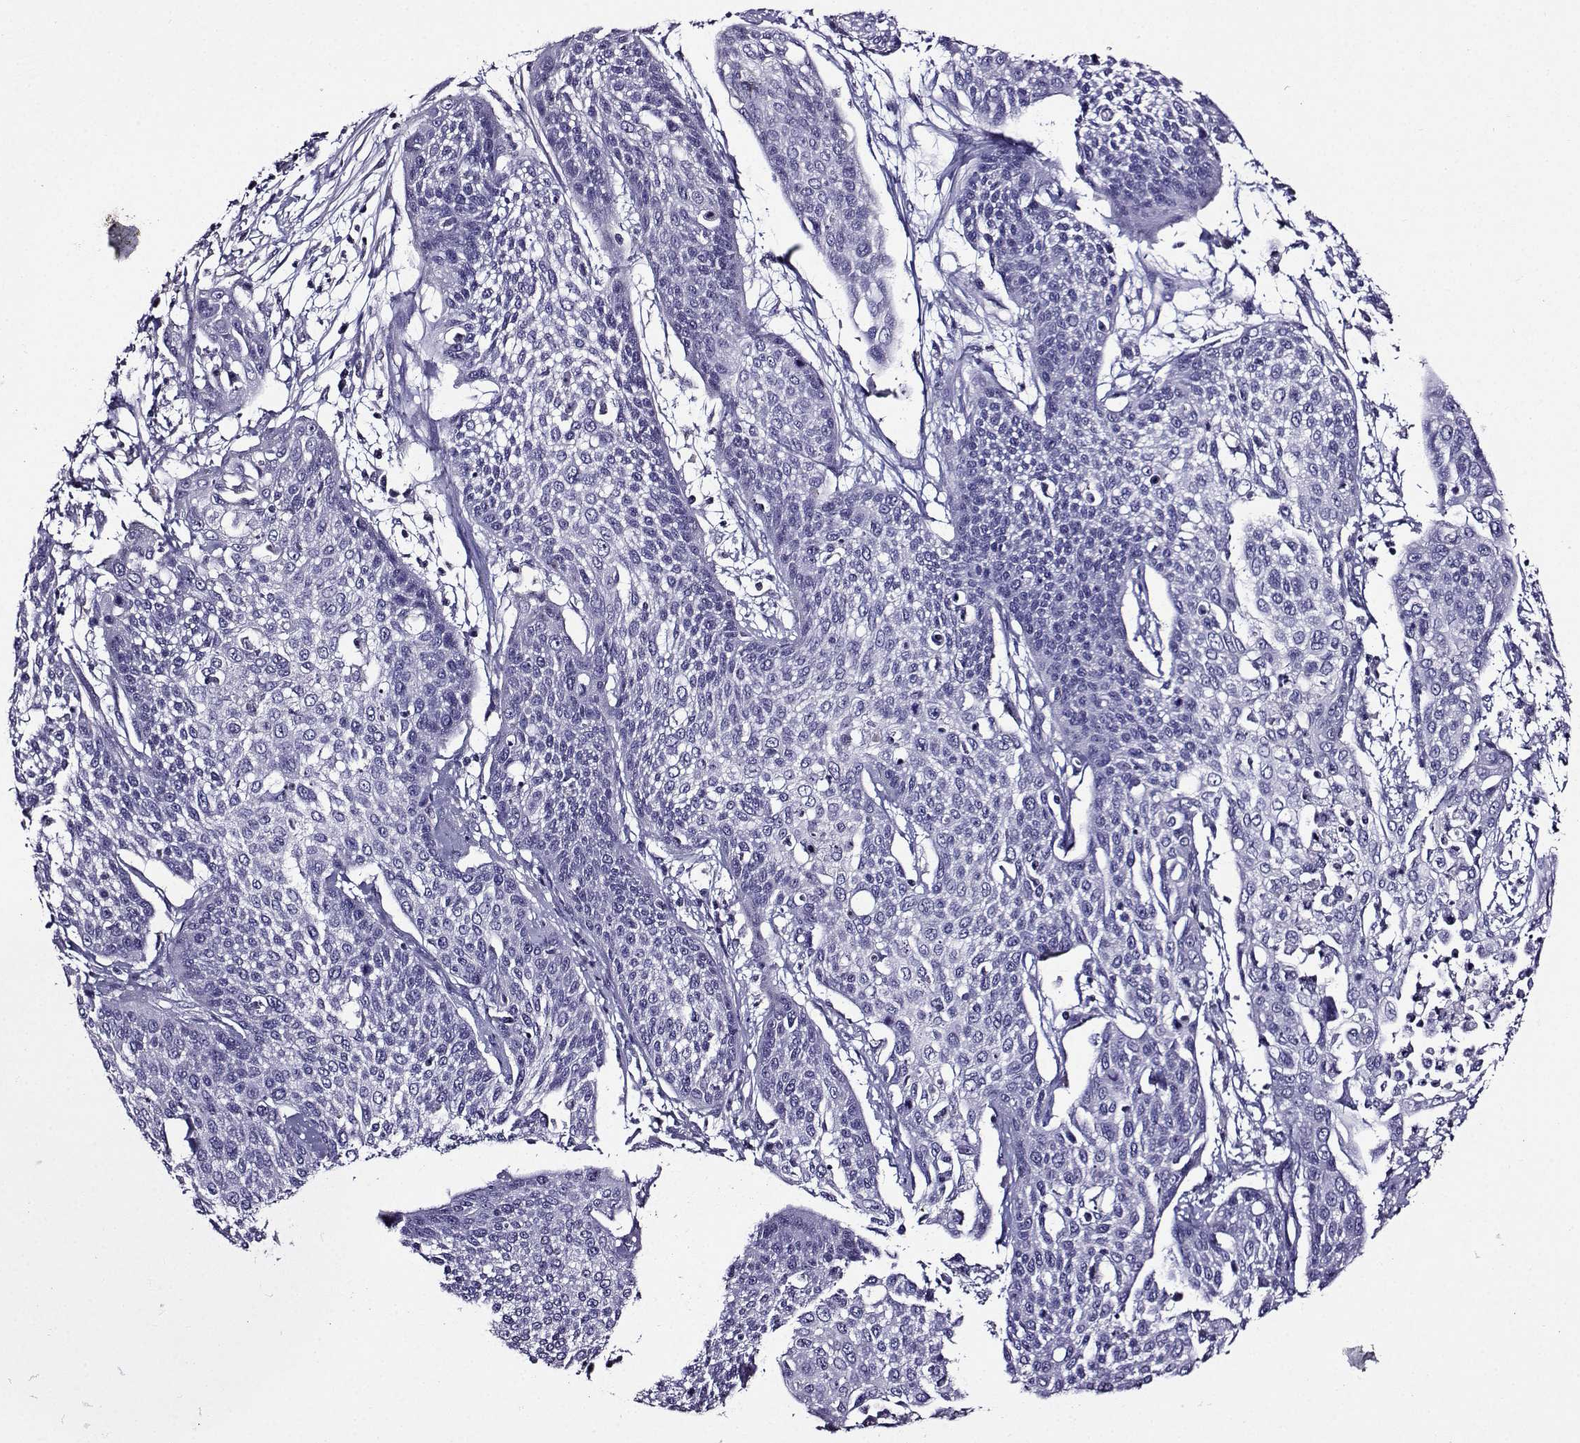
{"staining": {"intensity": "negative", "quantity": "none", "location": "none"}, "tissue": "cervical cancer", "cell_type": "Tumor cells", "image_type": "cancer", "snomed": [{"axis": "morphology", "description": "Squamous cell carcinoma, NOS"}, {"axis": "topography", "description": "Cervix"}], "caption": "A high-resolution micrograph shows immunohistochemistry staining of cervical cancer (squamous cell carcinoma), which displays no significant staining in tumor cells.", "gene": "TMEM266", "patient": {"sex": "female", "age": 34}}